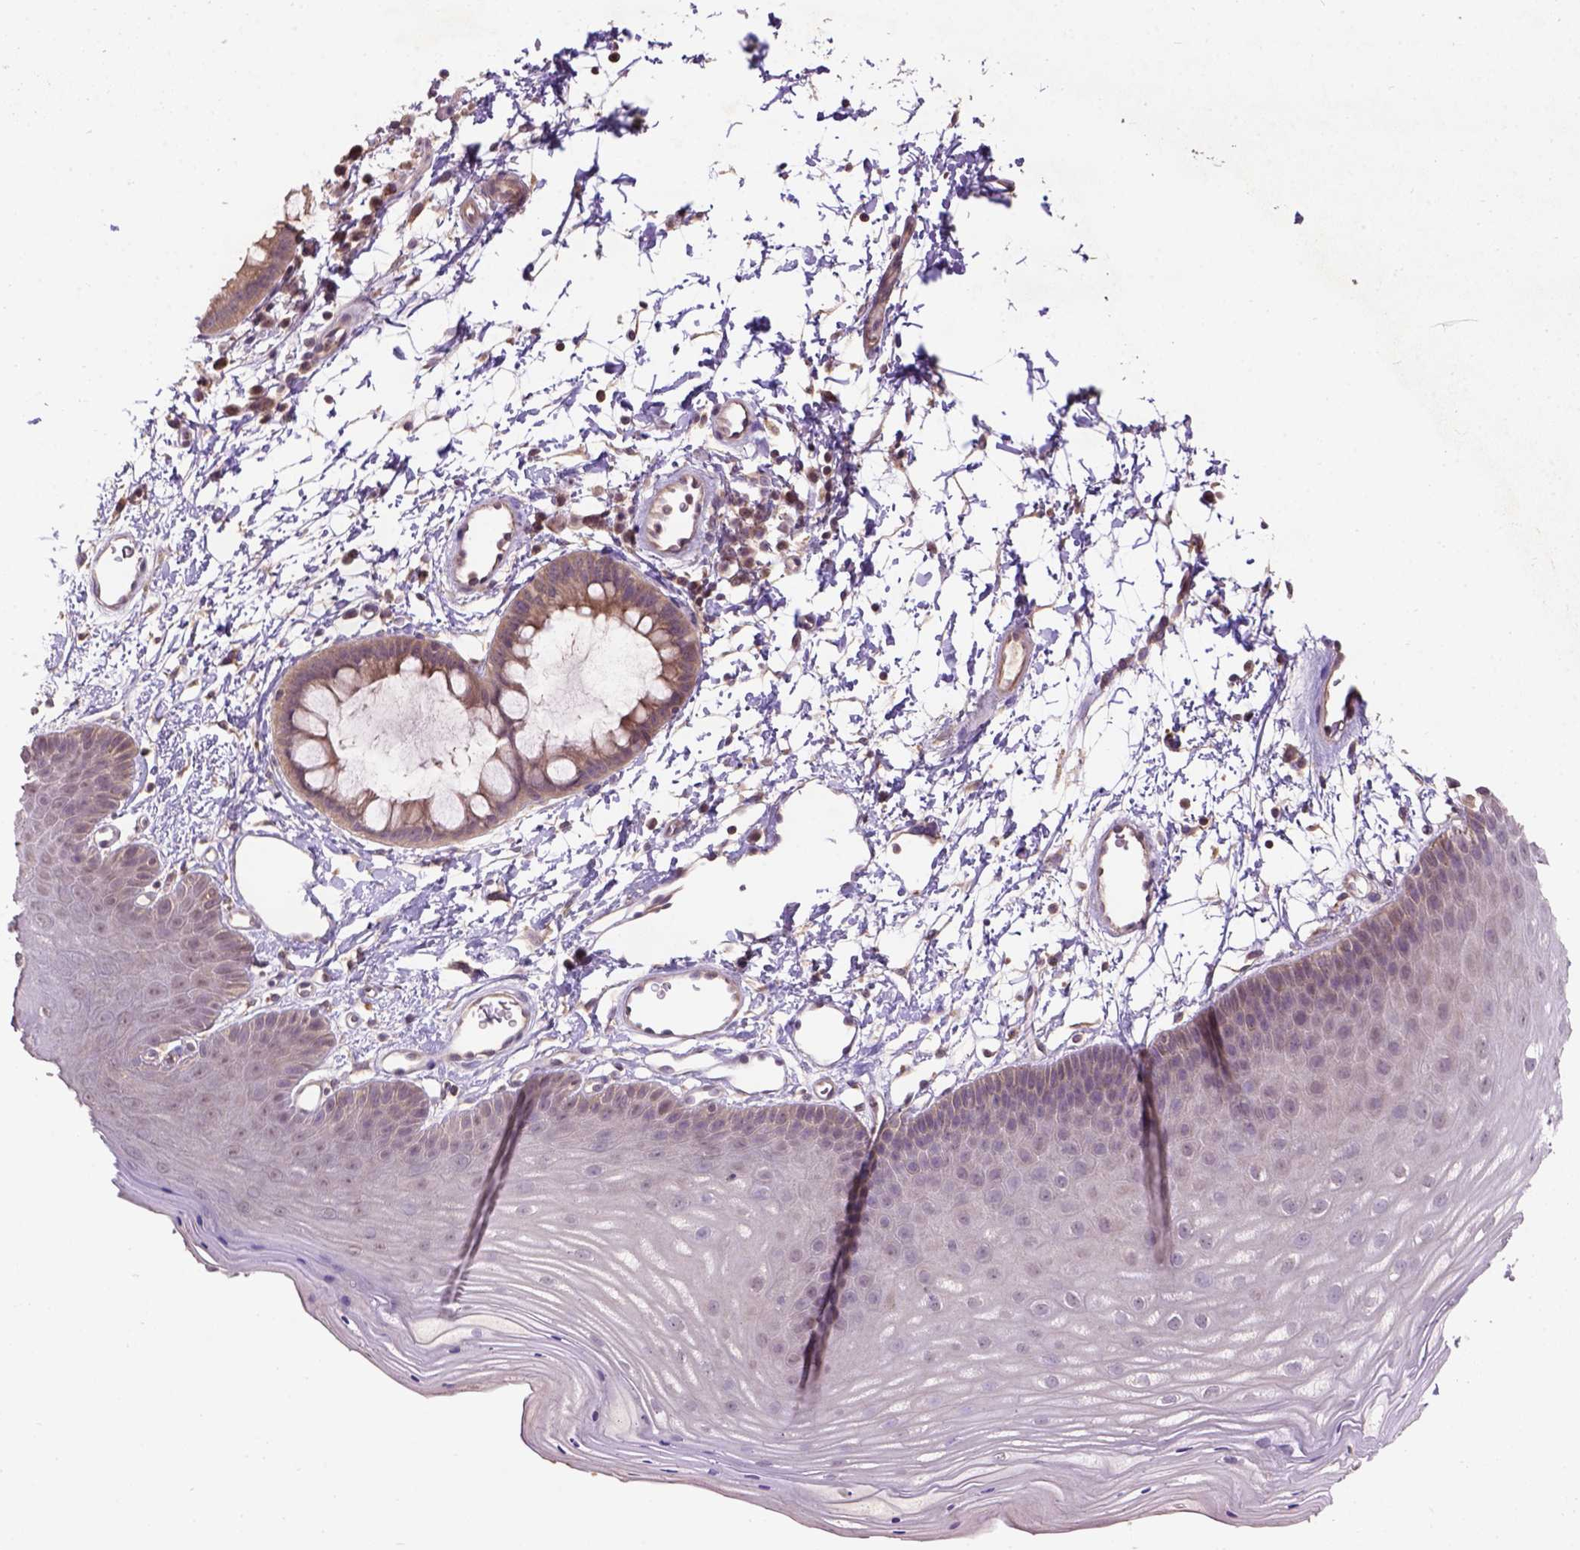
{"staining": {"intensity": "moderate", "quantity": "<25%", "location": "cytoplasmic/membranous"}, "tissue": "skin", "cell_type": "Epidermal cells", "image_type": "normal", "snomed": [{"axis": "morphology", "description": "Normal tissue, NOS"}, {"axis": "topography", "description": "Anal"}], "caption": "Immunohistochemical staining of benign human skin displays moderate cytoplasmic/membranous protein staining in approximately <25% of epidermal cells.", "gene": "KBTBD8", "patient": {"sex": "male", "age": 53}}